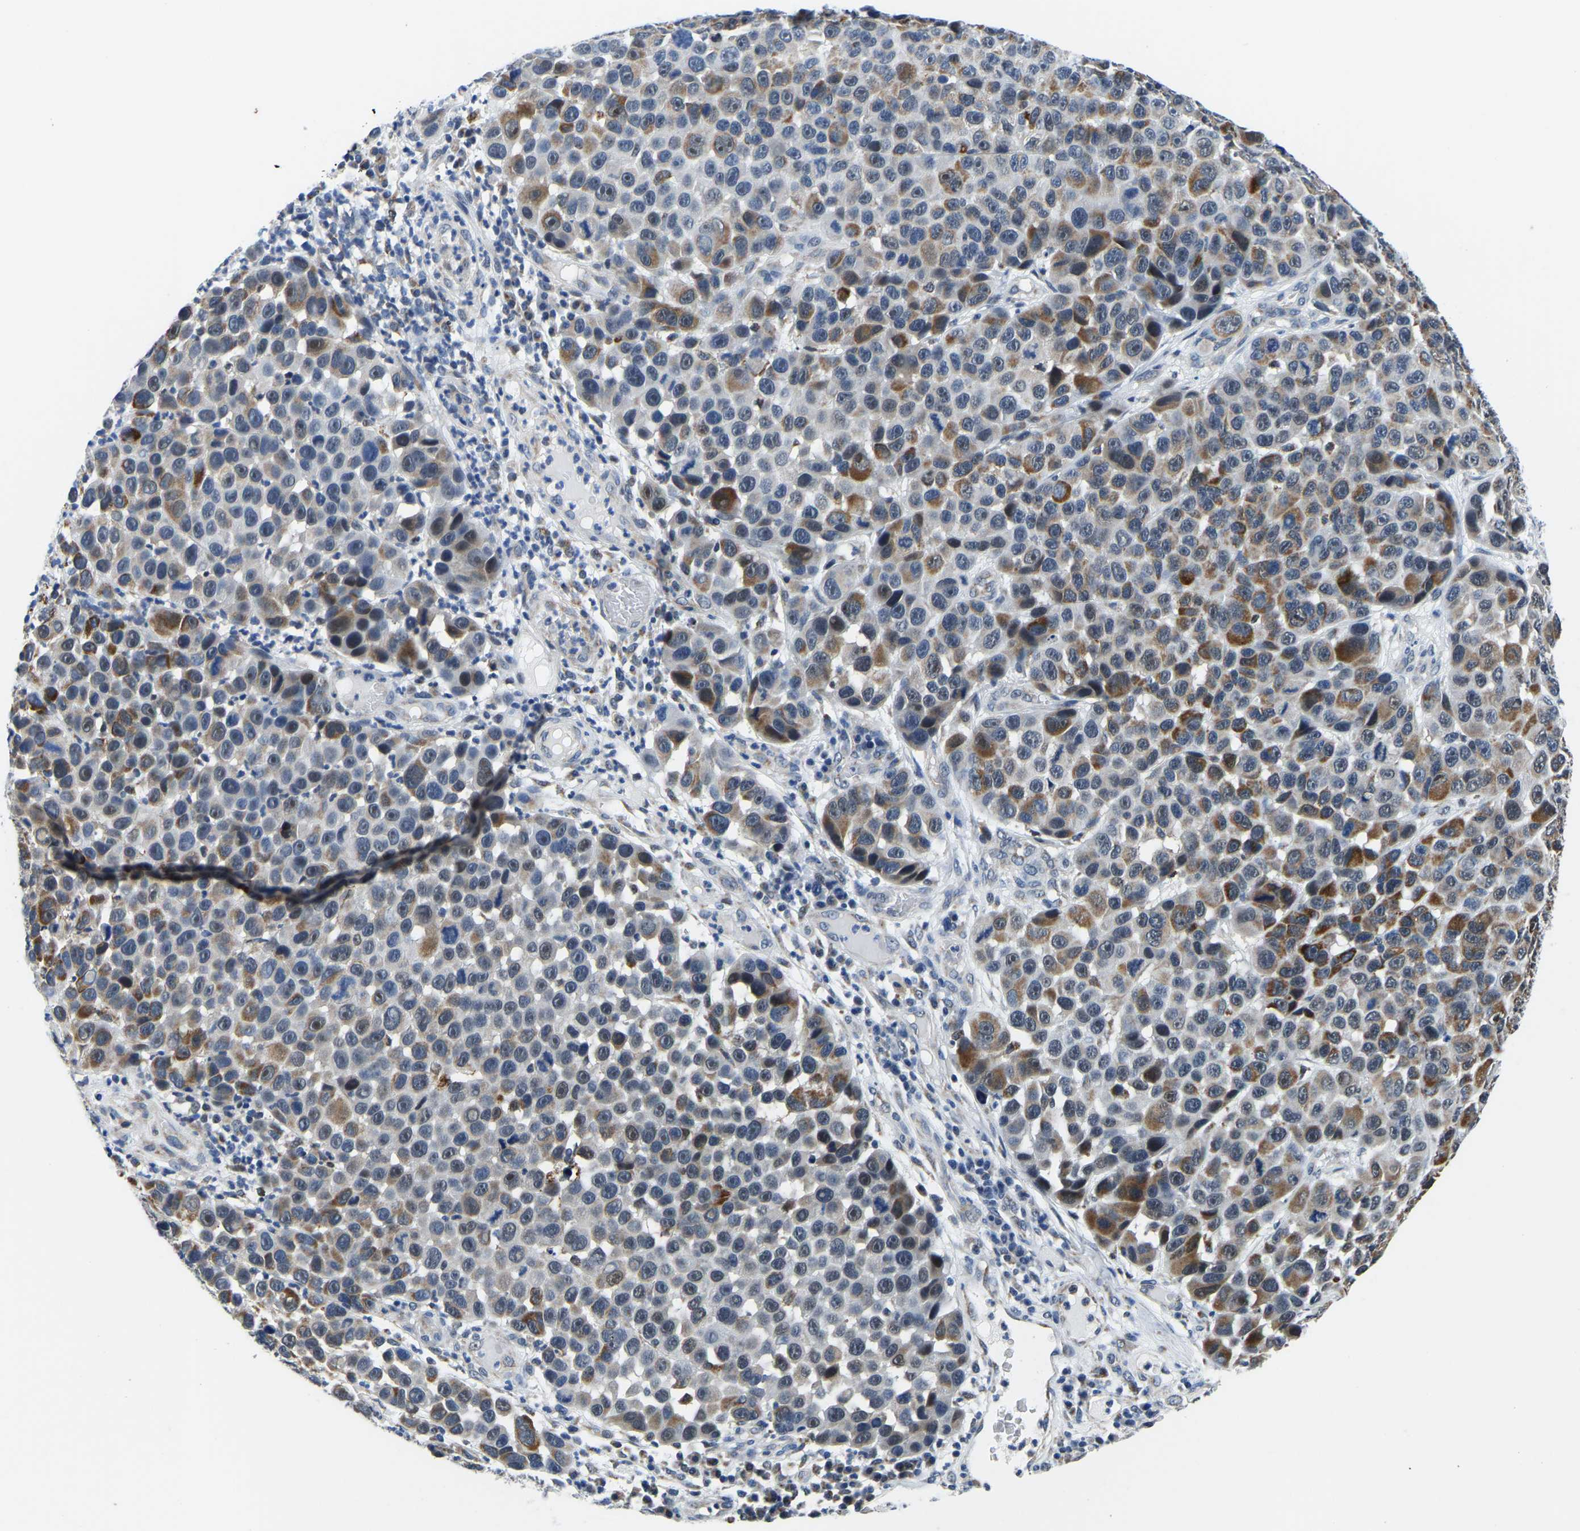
{"staining": {"intensity": "moderate", "quantity": "25%-75%", "location": "cytoplasmic/membranous,nuclear"}, "tissue": "melanoma", "cell_type": "Tumor cells", "image_type": "cancer", "snomed": [{"axis": "morphology", "description": "Malignant melanoma, NOS"}, {"axis": "topography", "description": "Skin"}], "caption": "Protein analysis of malignant melanoma tissue demonstrates moderate cytoplasmic/membranous and nuclear staining in about 25%-75% of tumor cells.", "gene": "BNIP3L", "patient": {"sex": "male", "age": 53}}